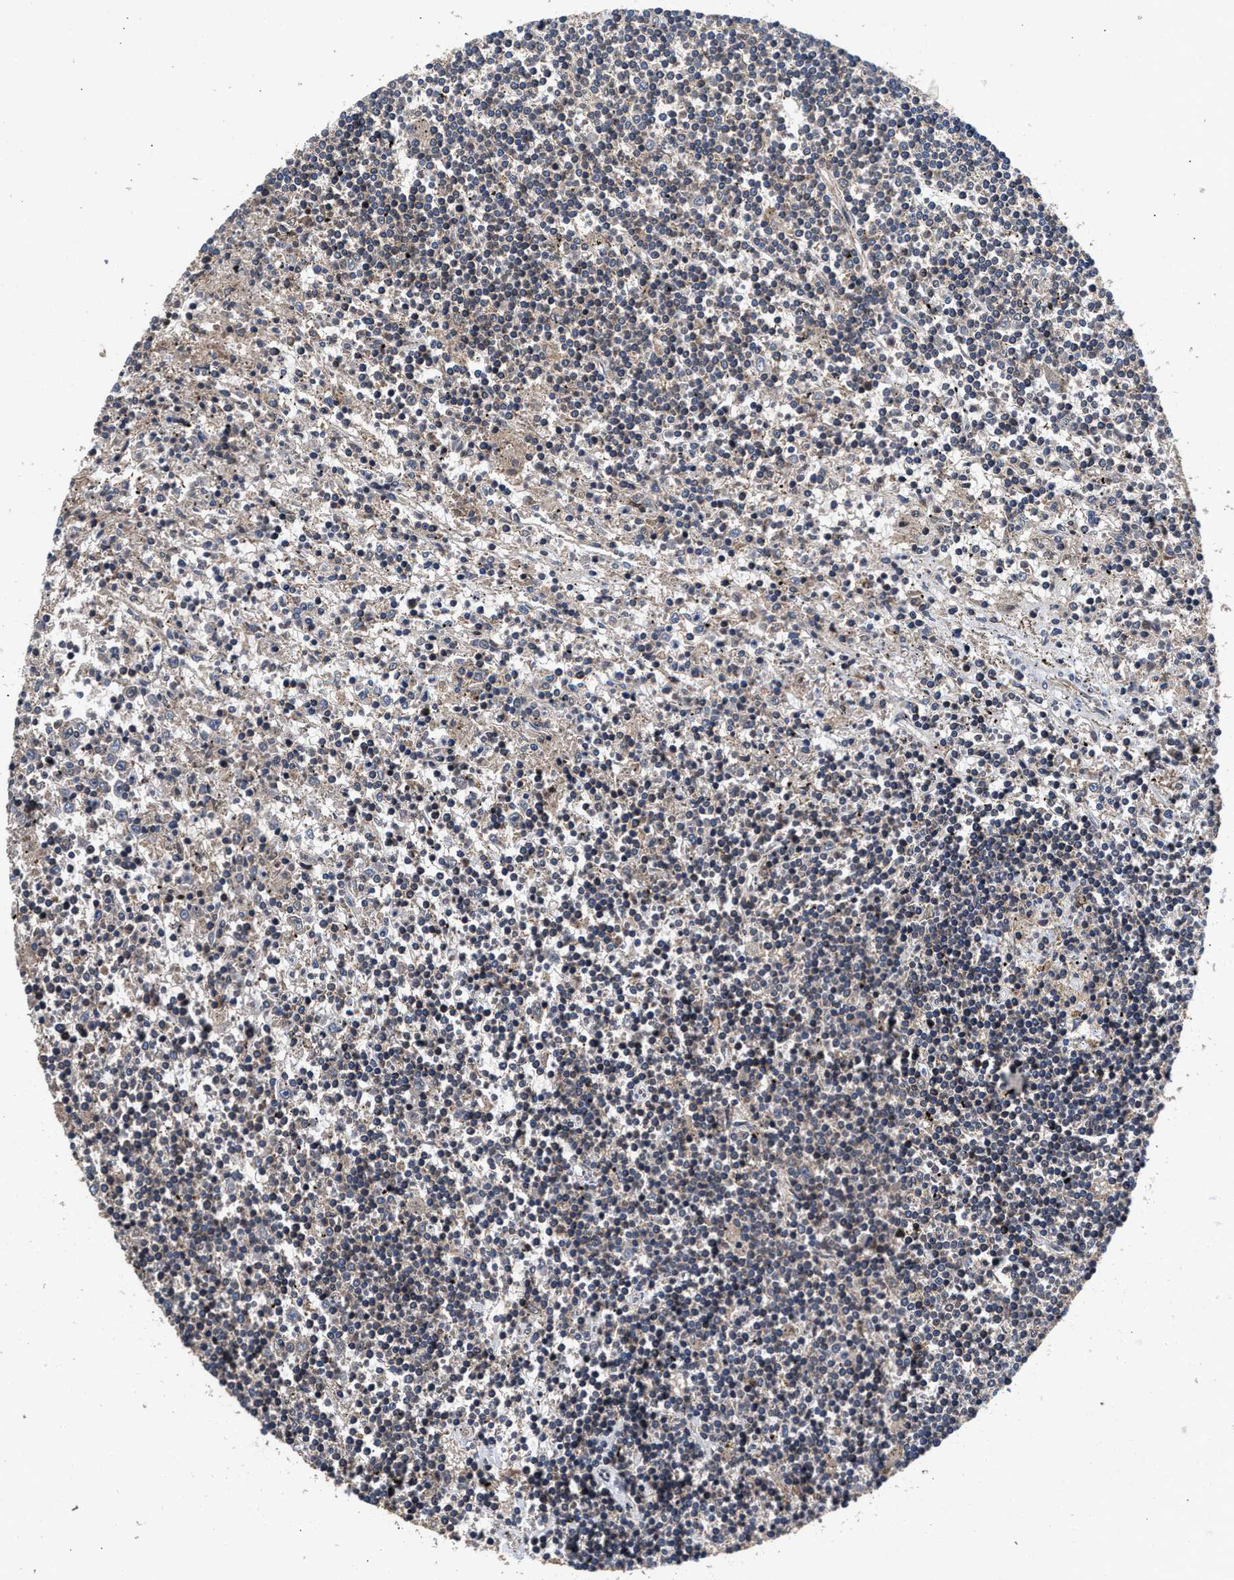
{"staining": {"intensity": "weak", "quantity": "<25%", "location": "cytoplasmic/membranous"}, "tissue": "lymphoma", "cell_type": "Tumor cells", "image_type": "cancer", "snomed": [{"axis": "morphology", "description": "Malignant lymphoma, non-Hodgkin's type, Low grade"}, {"axis": "topography", "description": "Spleen"}], "caption": "High power microscopy image of an immunohistochemistry micrograph of malignant lymphoma, non-Hodgkin's type (low-grade), revealing no significant positivity in tumor cells.", "gene": "NFKB2", "patient": {"sex": "male", "age": 76}}